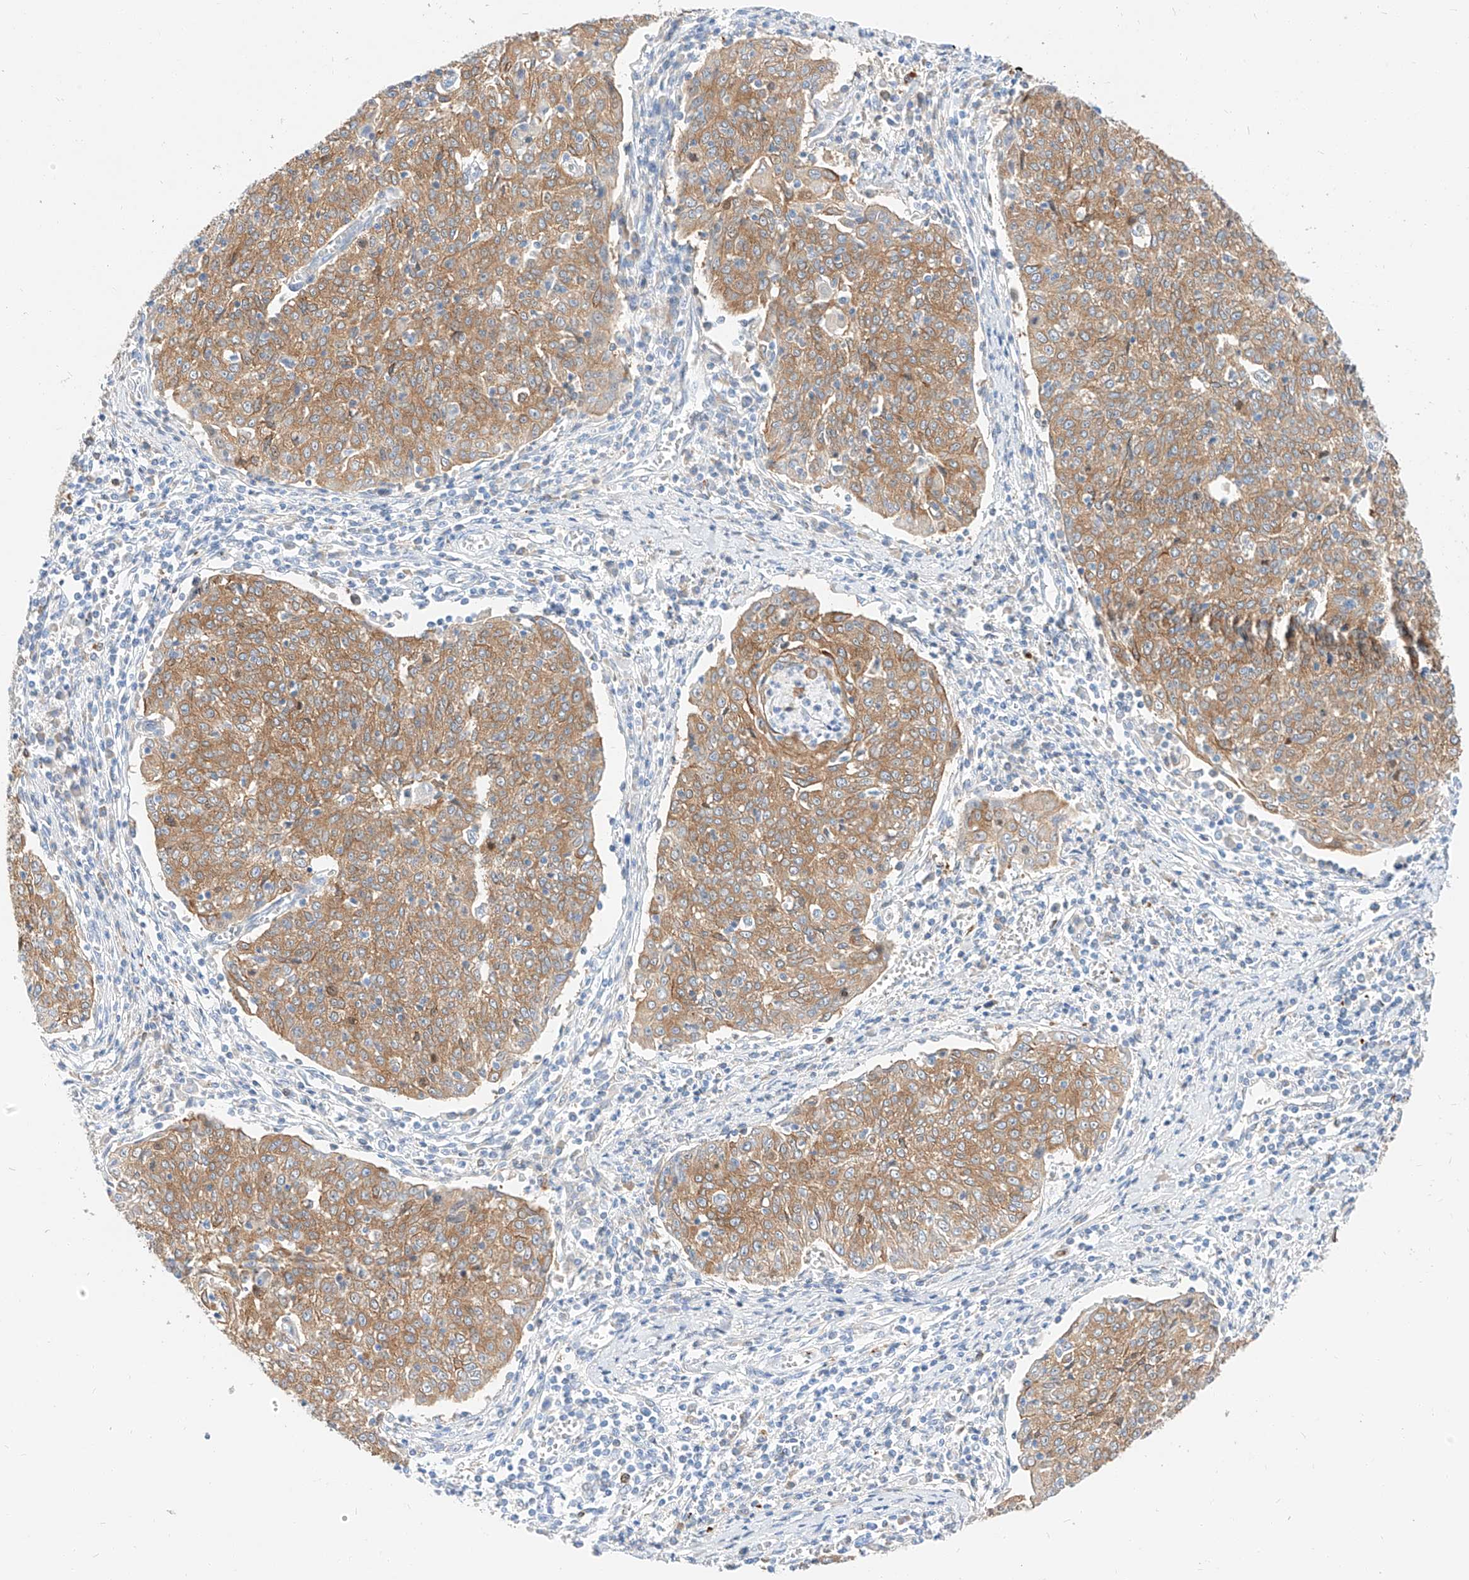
{"staining": {"intensity": "moderate", "quantity": ">75%", "location": "cytoplasmic/membranous"}, "tissue": "cervical cancer", "cell_type": "Tumor cells", "image_type": "cancer", "snomed": [{"axis": "morphology", "description": "Squamous cell carcinoma, NOS"}, {"axis": "topography", "description": "Cervix"}], "caption": "Protein staining of cervical cancer tissue displays moderate cytoplasmic/membranous staining in approximately >75% of tumor cells.", "gene": "MAP7", "patient": {"sex": "female", "age": 48}}